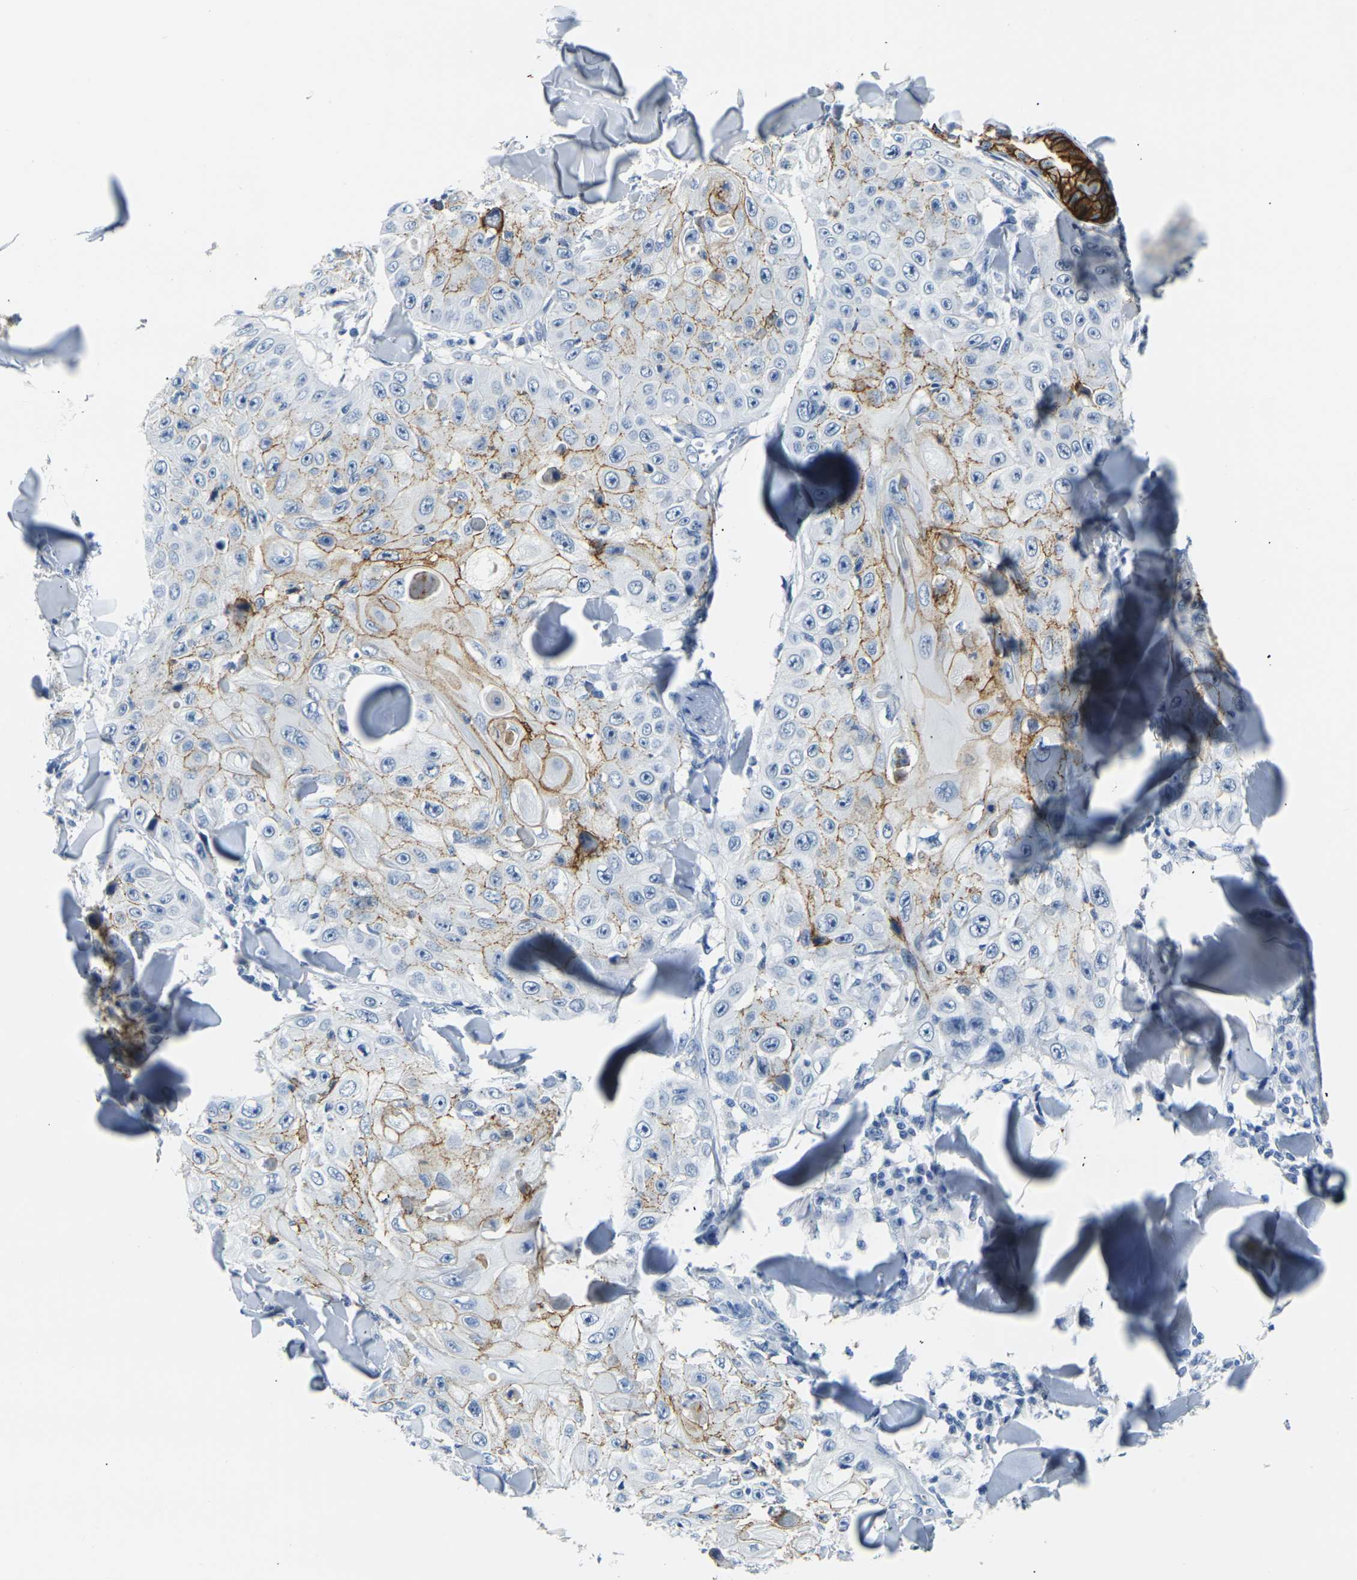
{"staining": {"intensity": "moderate", "quantity": "<25%", "location": "cytoplasmic/membranous"}, "tissue": "skin cancer", "cell_type": "Tumor cells", "image_type": "cancer", "snomed": [{"axis": "morphology", "description": "Squamous cell carcinoma, NOS"}, {"axis": "topography", "description": "Skin"}], "caption": "DAB immunohistochemical staining of human squamous cell carcinoma (skin) displays moderate cytoplasmic/membranous protein expression in about <25% of tumor cells.", "gene": "CLDN7", "patient": {"sex": "male", "age": 86}}